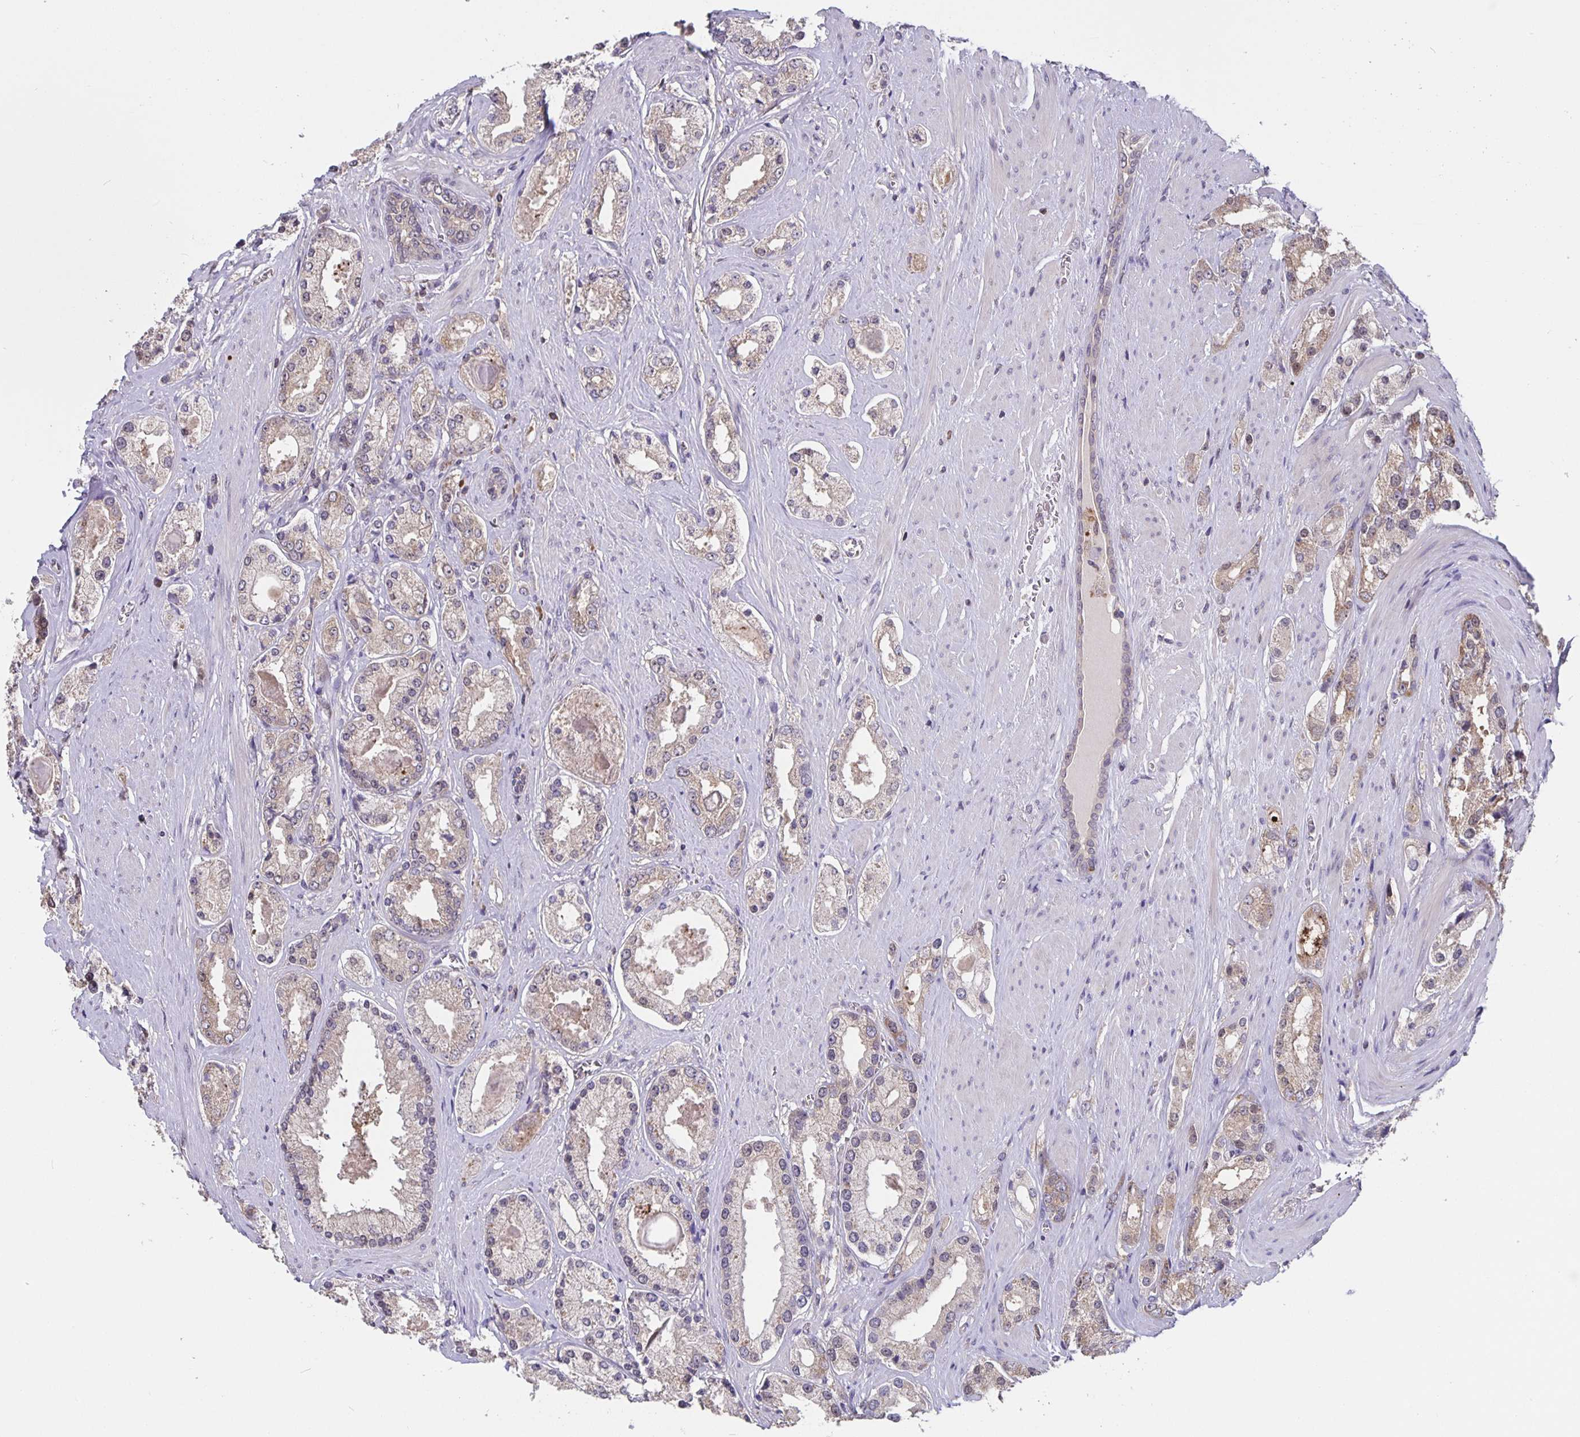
{"staining": {"intensity": "weak", "quantity": "25%-75%", "location": "cytoplasmic/membranous"}, "tissue": "prostate cancer", "cell_type": "Tumor cells", "image_type": "cancer", "snomed": [{"axis": "morphology", "description": "Adenocarcinoma, High grade"}, {"axis": "topography", "description": "Prostate"}], "caption": "Immunohistochemistry (IHC) micrograph of neoplastic tissue: human prostate cancer (high-grade adenocarcinoma) stained using immunohistochemistry (IHC) reveals low levels of weak protein expression localized specifically in the cytoplasmic/membranous of tumor cells, appearing as a cytoplasmic/membranous brown color.", "gene": "FEM1C", "patient": {"sex": "male", "age": 67}}